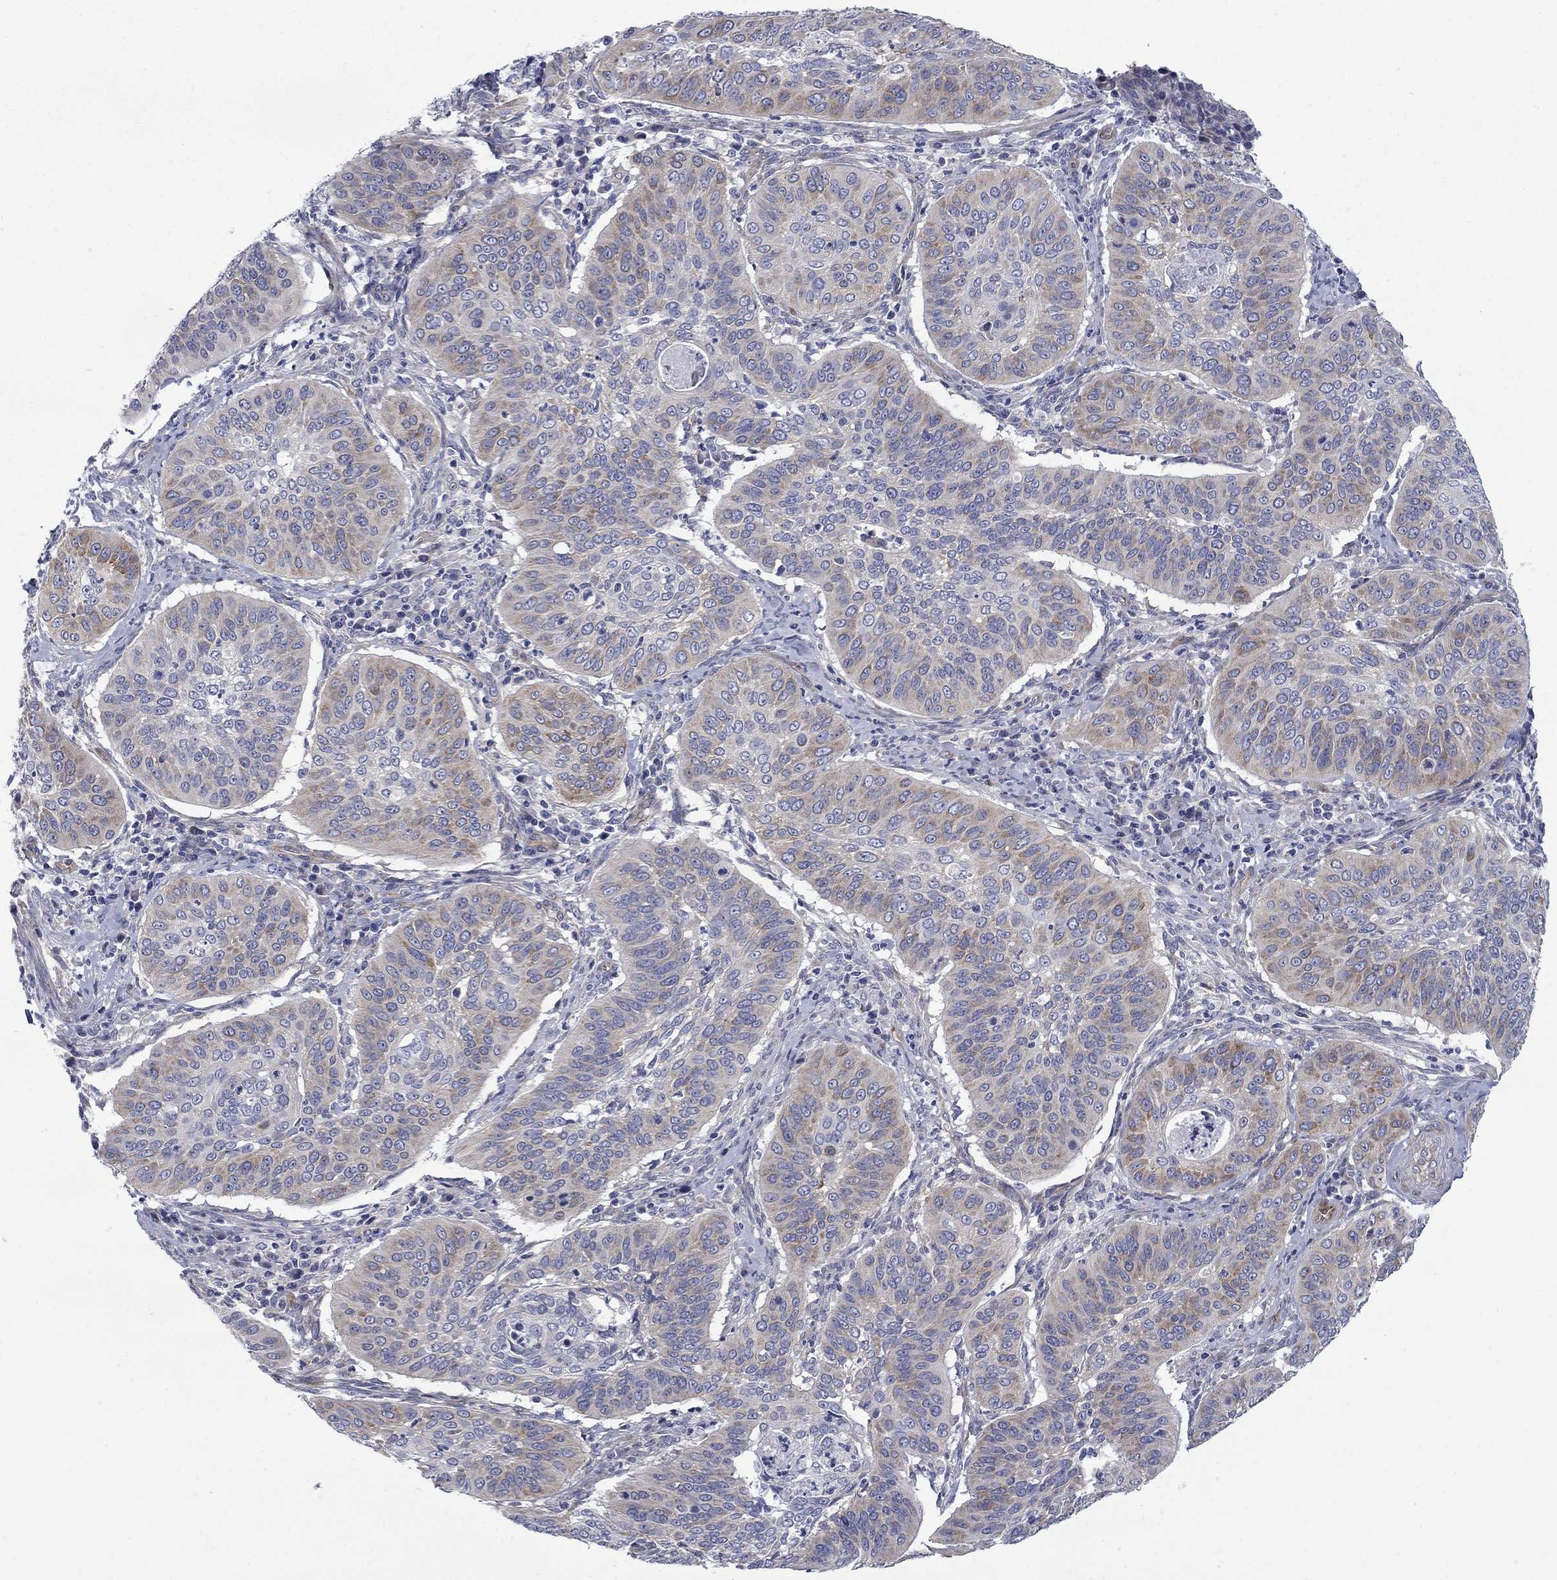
{"staining": {"intensity": "moderate", "quantity": "<25%", "location": "cytoplasmic/membranous"}, "tissue": "cervical cancer", "cell_type": "Tumor cells", "image_type": "cancer", "snomed": [{"axis": "morphology", "description": "Normal tissue, NOS"}, {"axis": "morphology", "description": "Squamous cell carcinoma, NOS"}, {"axis": "topography", "description": "Cervix"}], "caption": "DAB immunohistochemical staining of human cervical cancer demonstrates moderate cytoplasmic/membranous protein expression in approximately <25% of tumor cells.", "gene": "FXR1", "patient": {"sex": "female", "age": 39}}